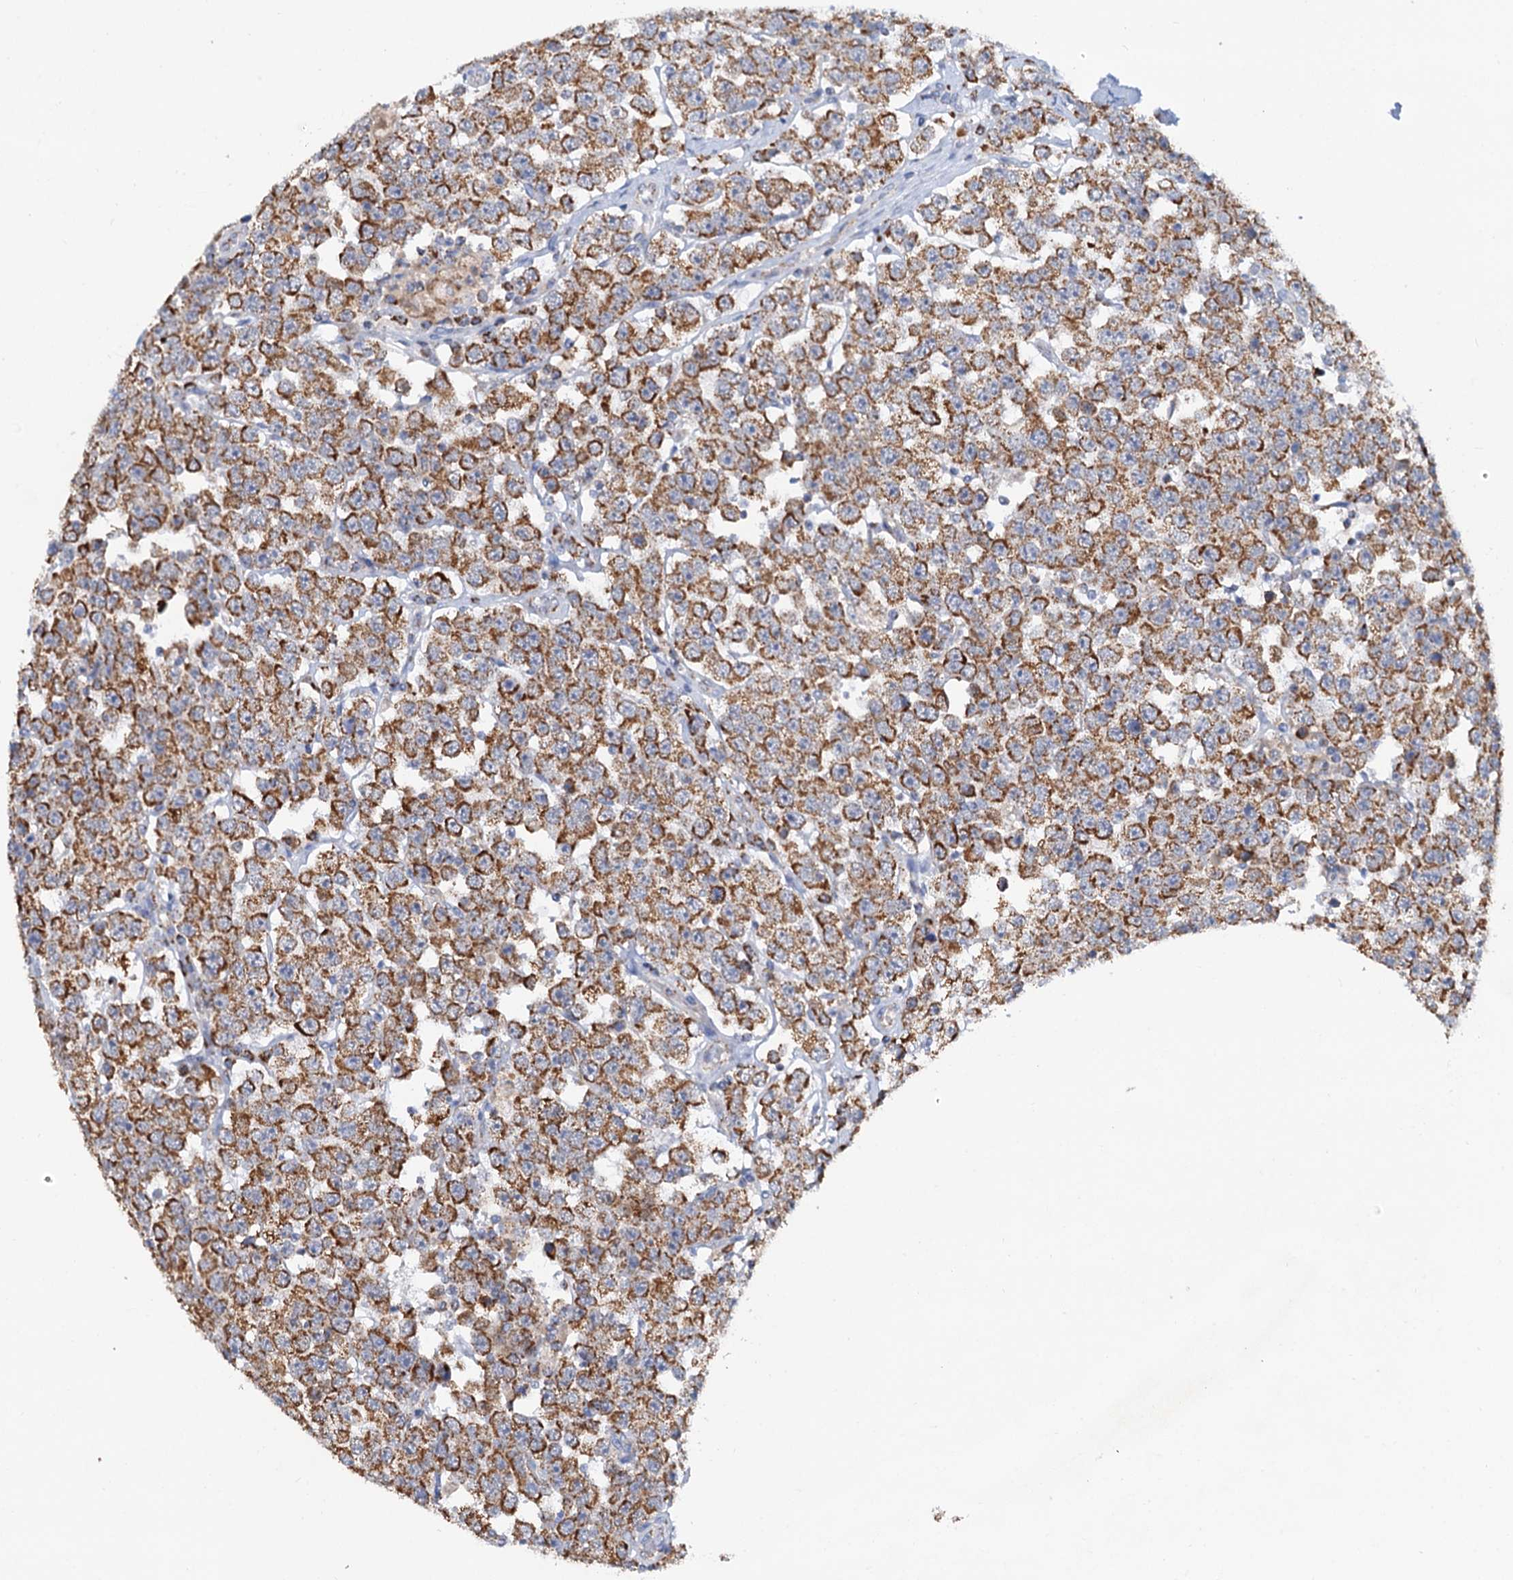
{"staining": {"intensity": "moderate", "quantity": ">75%", "location": "cytoplasmic/membranous"}, "tissue": "testis cancer", "cell_type": "Tumor cells", "image_type": "cancer", "snomed": [{"axis": "morphology", "description": "Seminoma, NOS"}, {"axis": "topography", "description": "Testis"}], "caption": "This histopathology image displays testis seminoma stained with immunohistochemistry to label a protein in brown. The cytoplasmic/membranous of tumor cells show moderate positivity for the protein. Nuclei are counter-stained blue.", "gene": "C2CD3", "patient": {"sex": "male", "age": 28}}